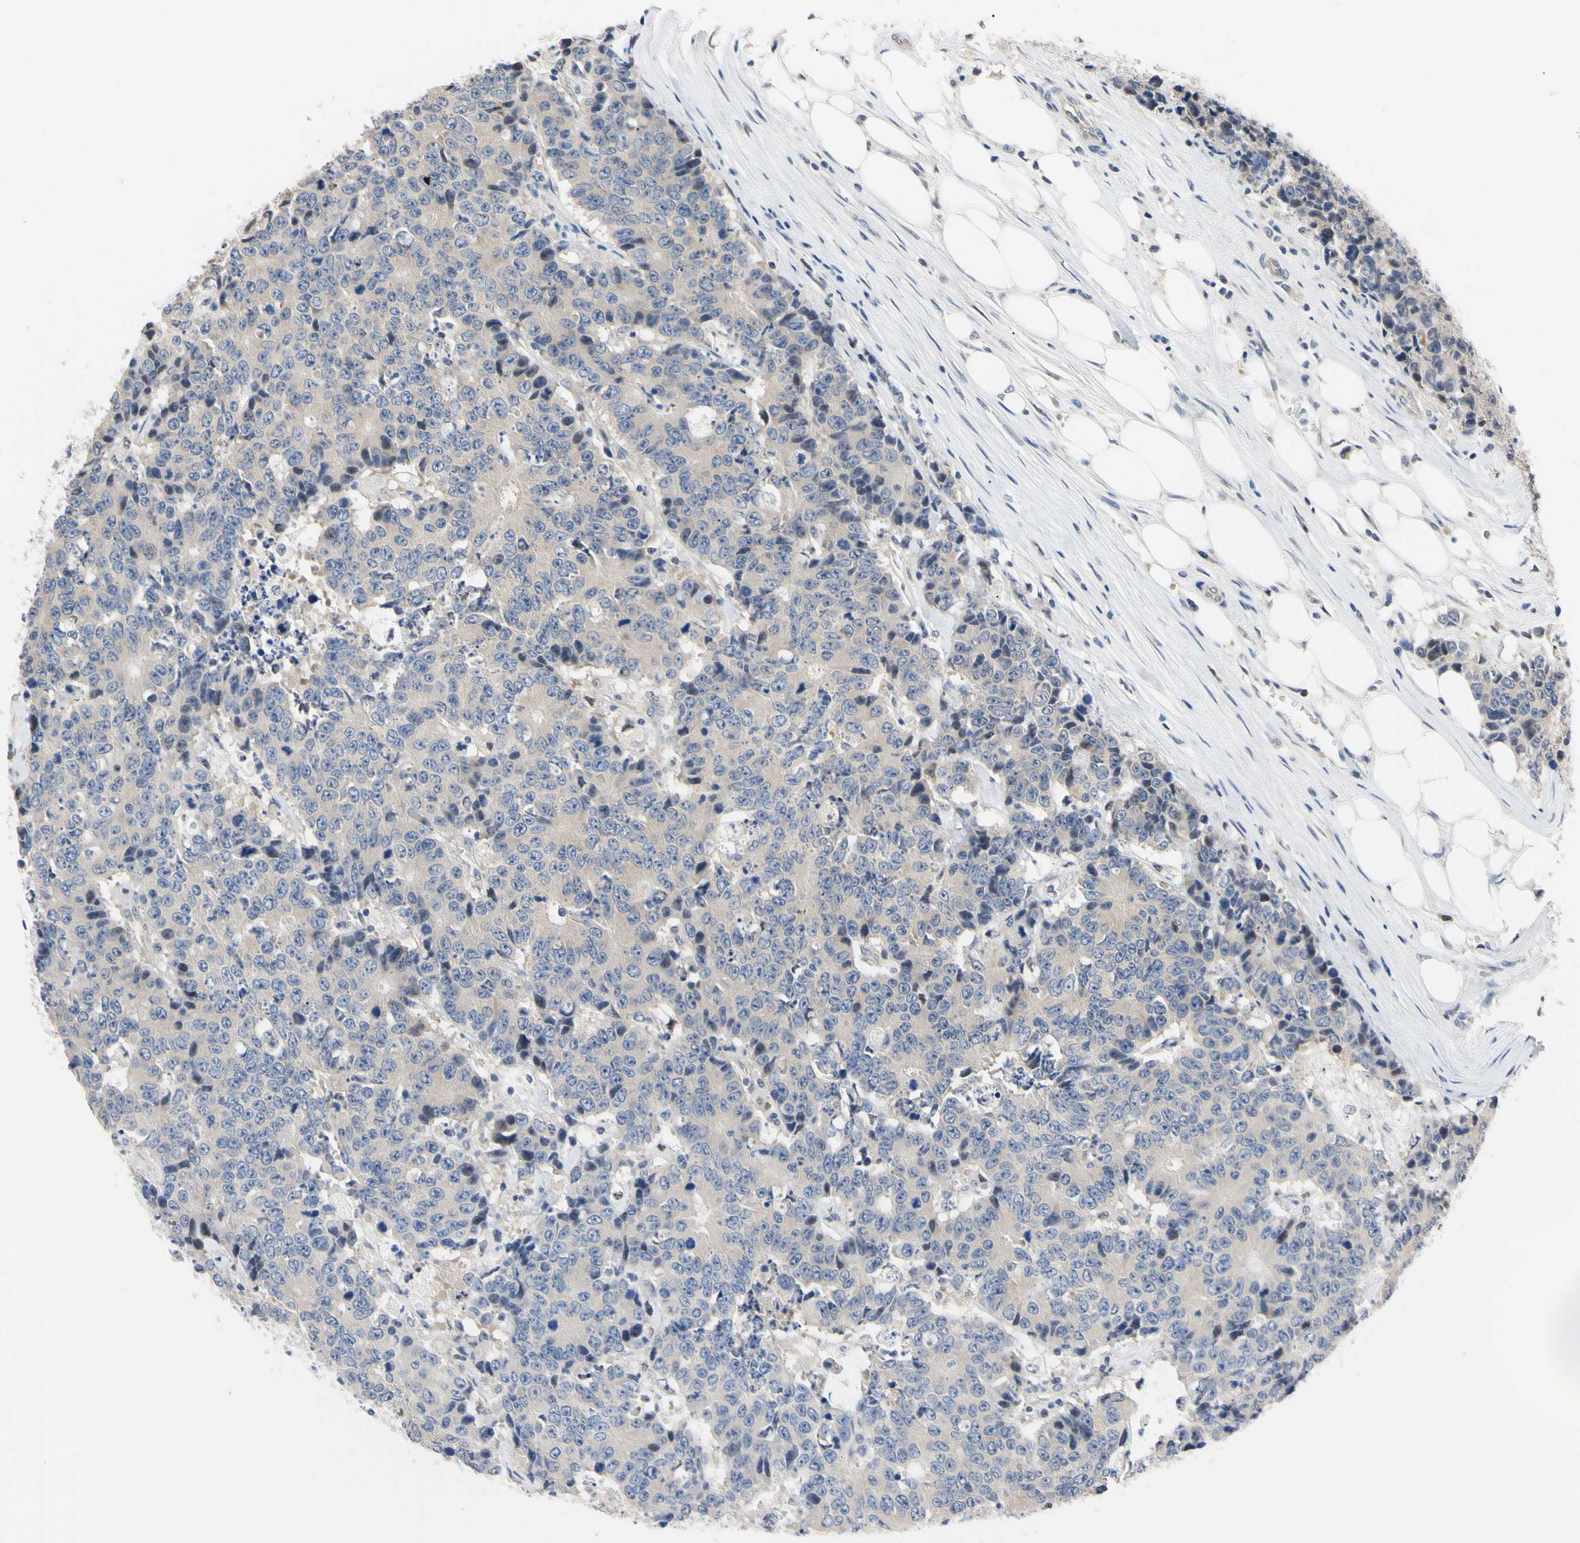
{"staining": {"intensity": "negative", "quantity": "none", "location": "none"}, "tissue": "colorectal cancer", "cell_type": "Tumor cells", "image_type": "cancer", "snomed": [{"axis": "morphology", "description": "Adenocarcinoma, NOS"}, {"axis": "topography", "description": "Colon"}], "caption": "Colorectal adenocarcinoma stained for a protein using IHC reveals no positivity tumor cells.", "gene": "RARS1", "patient": {"sex": "female", "age": 86}}